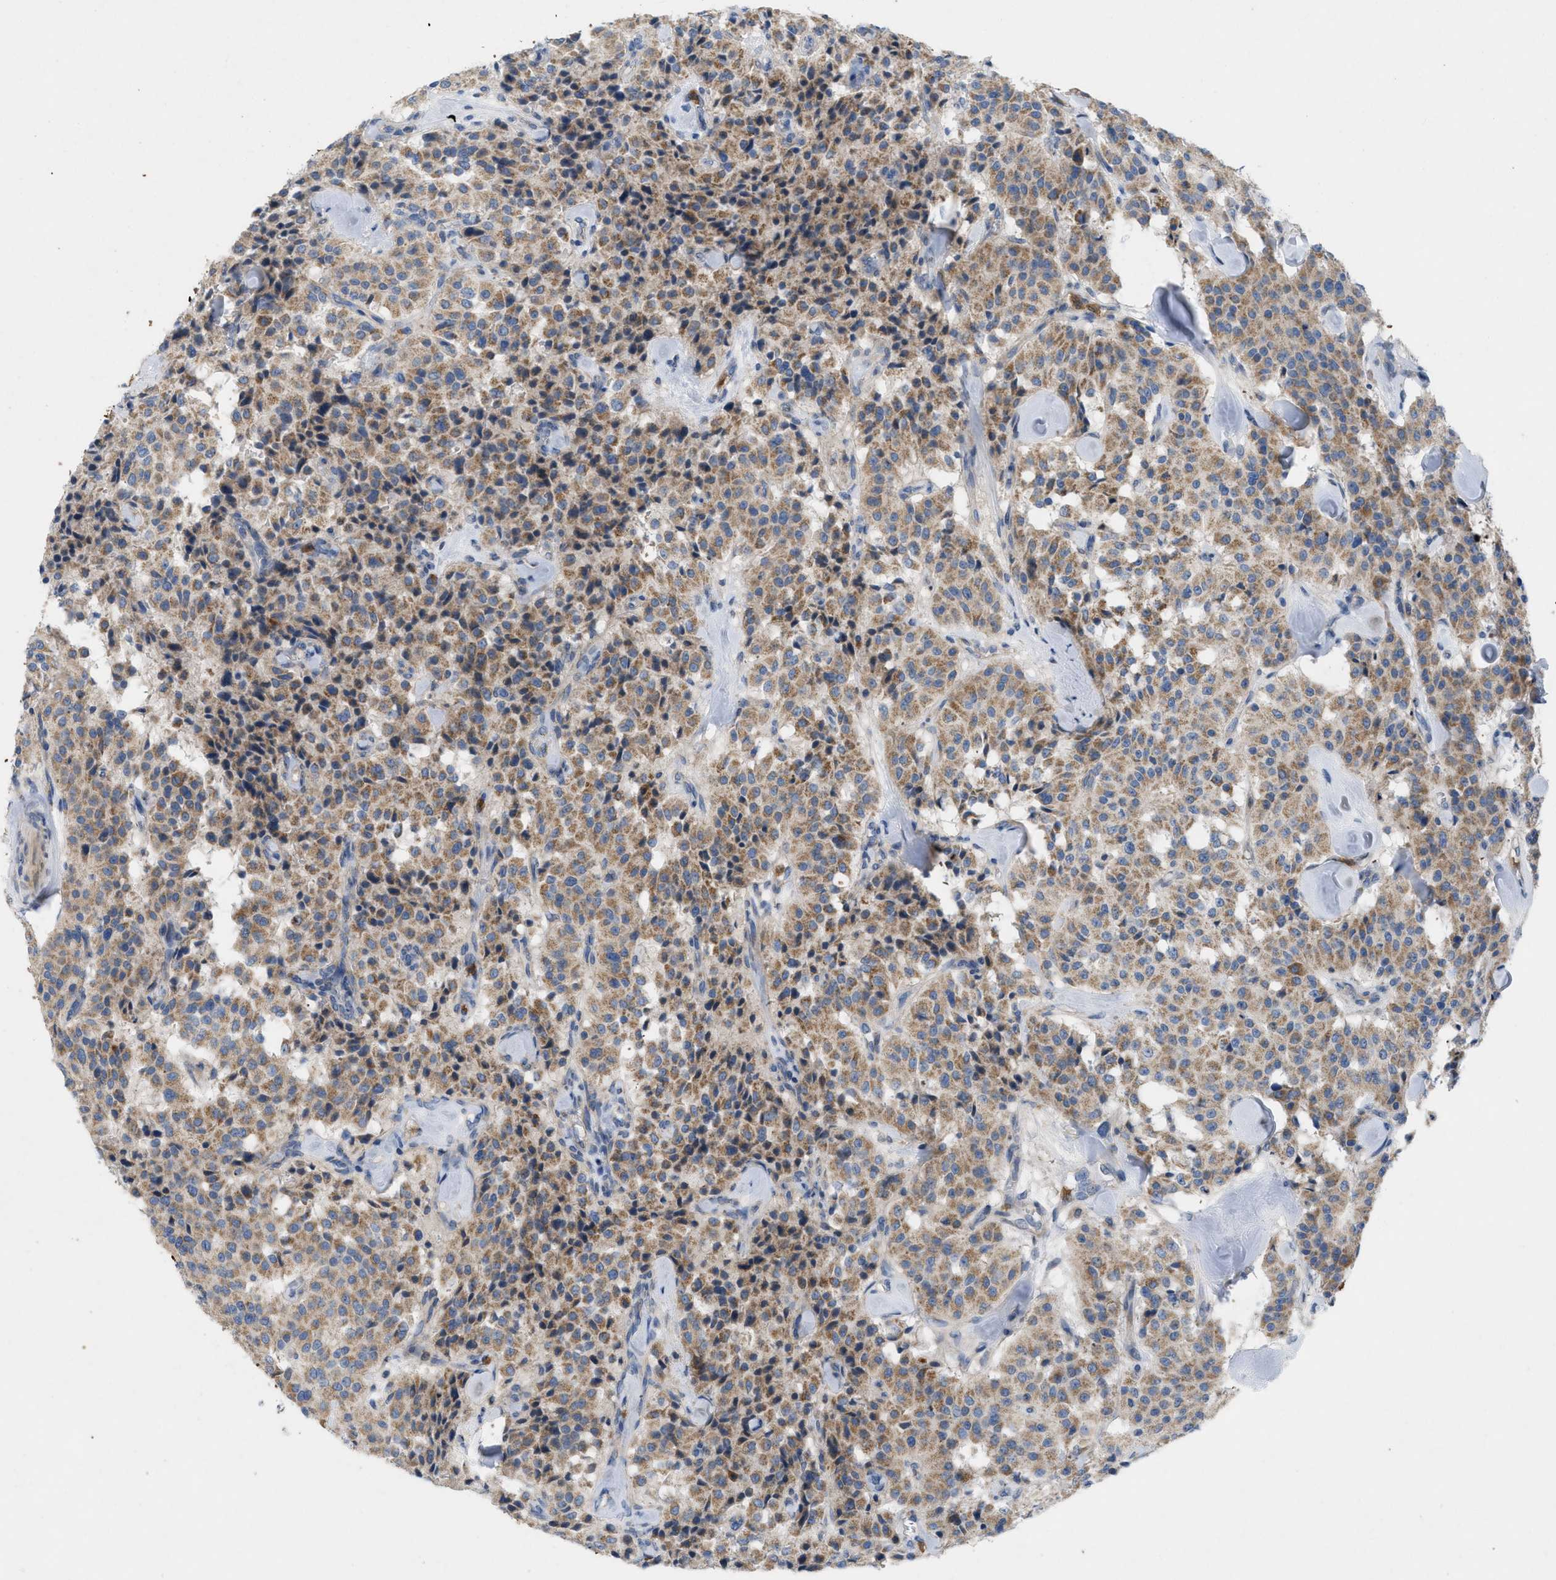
{"staining": {"intensity": "moderate", "quantity": ">75%", "location": "cytoplasmic/membranous"}, "tissue": "carcinoid", "cell_type": "Tumor cells", "image_type": "cancer", "snomed": [{"axis": "morphology", "description": "Carcinoid, malignant, NOS"}, {"axis": "topography", "description": "Lung"}], "caption": "This micrograph shows immunohistochemistry (IHC) staining of human carcinoid, with medium moderate cytoplasmic/membranous positivity in approximately >75% of tumor cells.", "gene": "PLPPR5", "patient": {"sex": "male", "age": 30}}